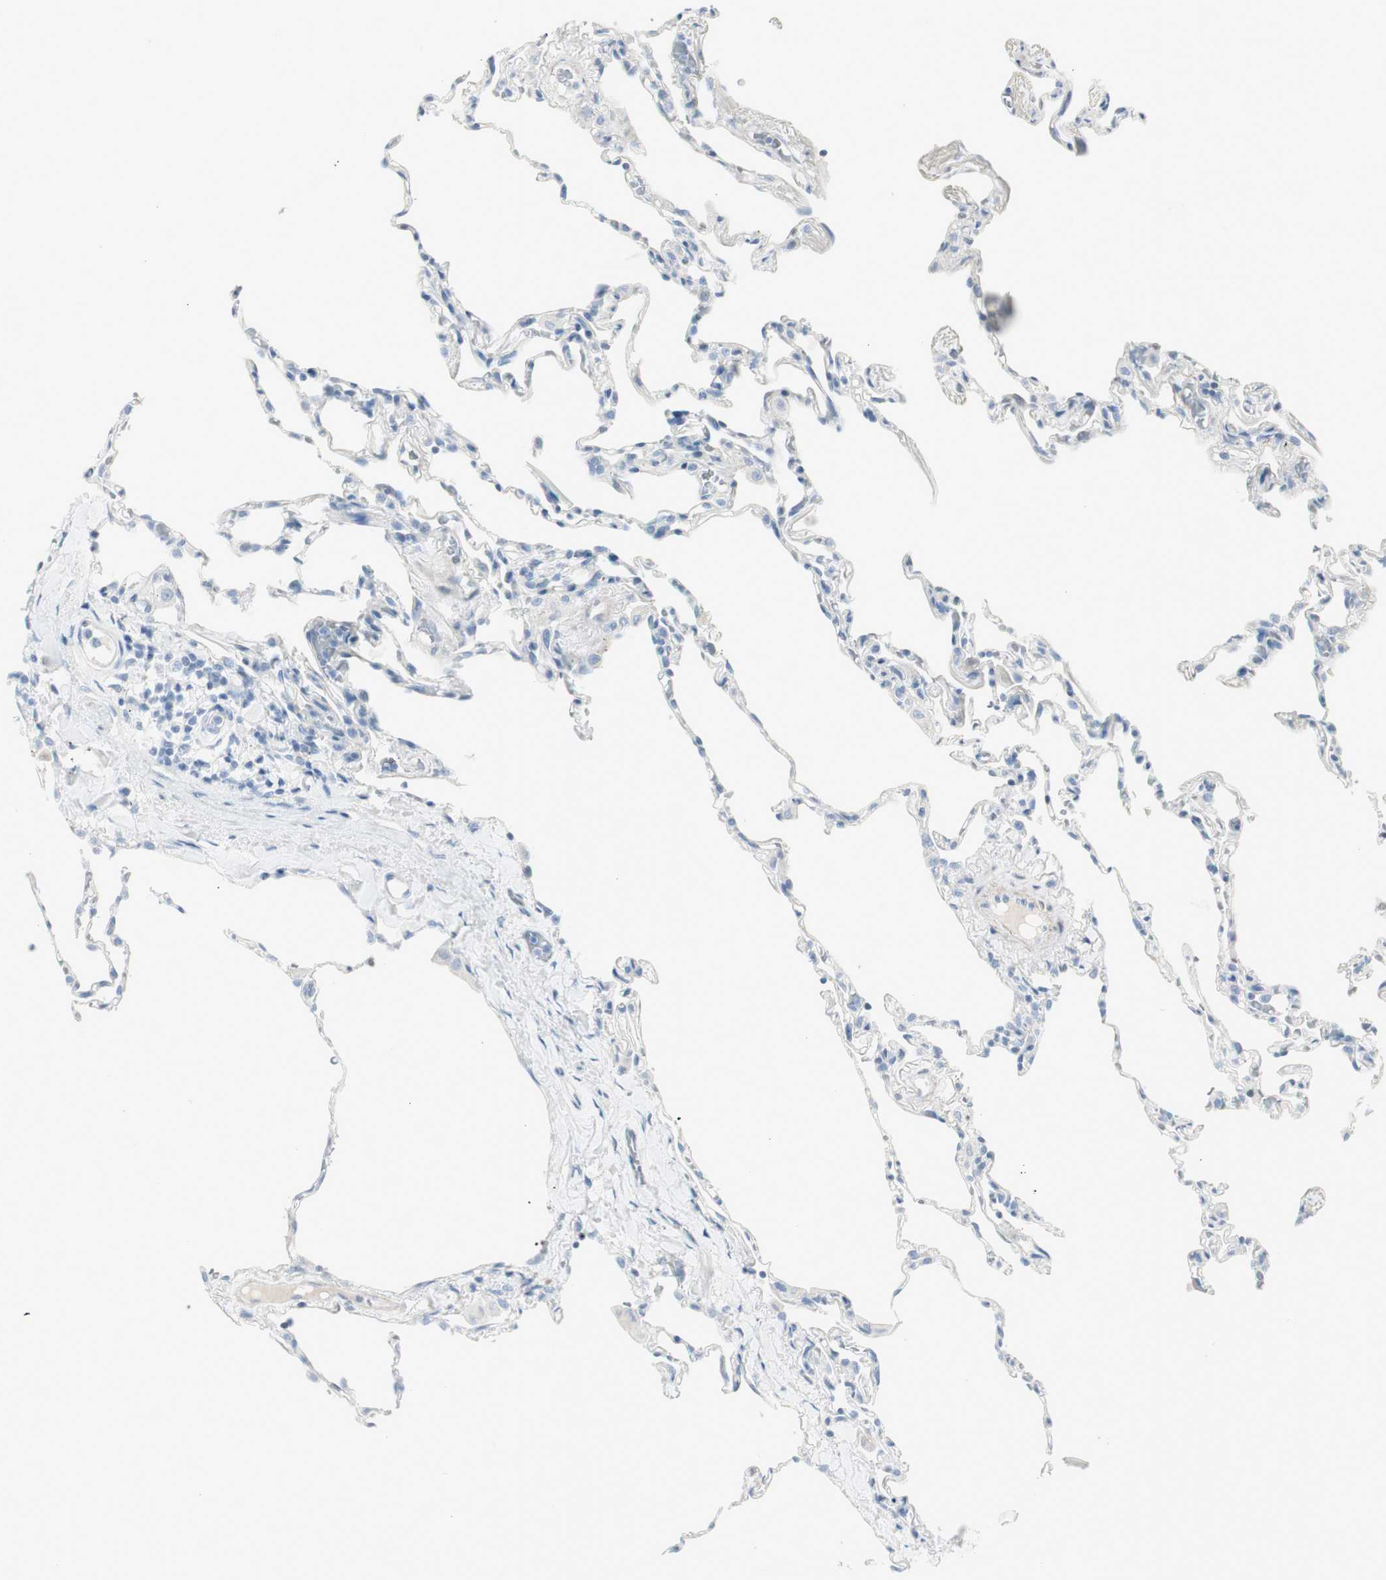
{"staining": {"intensity": "negative", "quantity": "none", "location": "none"}, "tissue": "lung", "cell_type": "Alveolar cells", "image_type": "normal", "snomed": [{"axis": "morphology", "description": "Normal tissue, NOS"}, {"axis": "topography", "description": "Lung"}], "caption": "DAB (3,3'-diaminobenzidine) immunohistochemical staining of unremarkable lung demonstrates no significant expression in alveolar cells. The staining was performed using DAB to visualize the protein expression in brown, while the nuclei were stained in blue with hematoxylin (Magnification: 20x).", "gene": "CDHR5", "patient": {"sex": "male", "age": 59}}